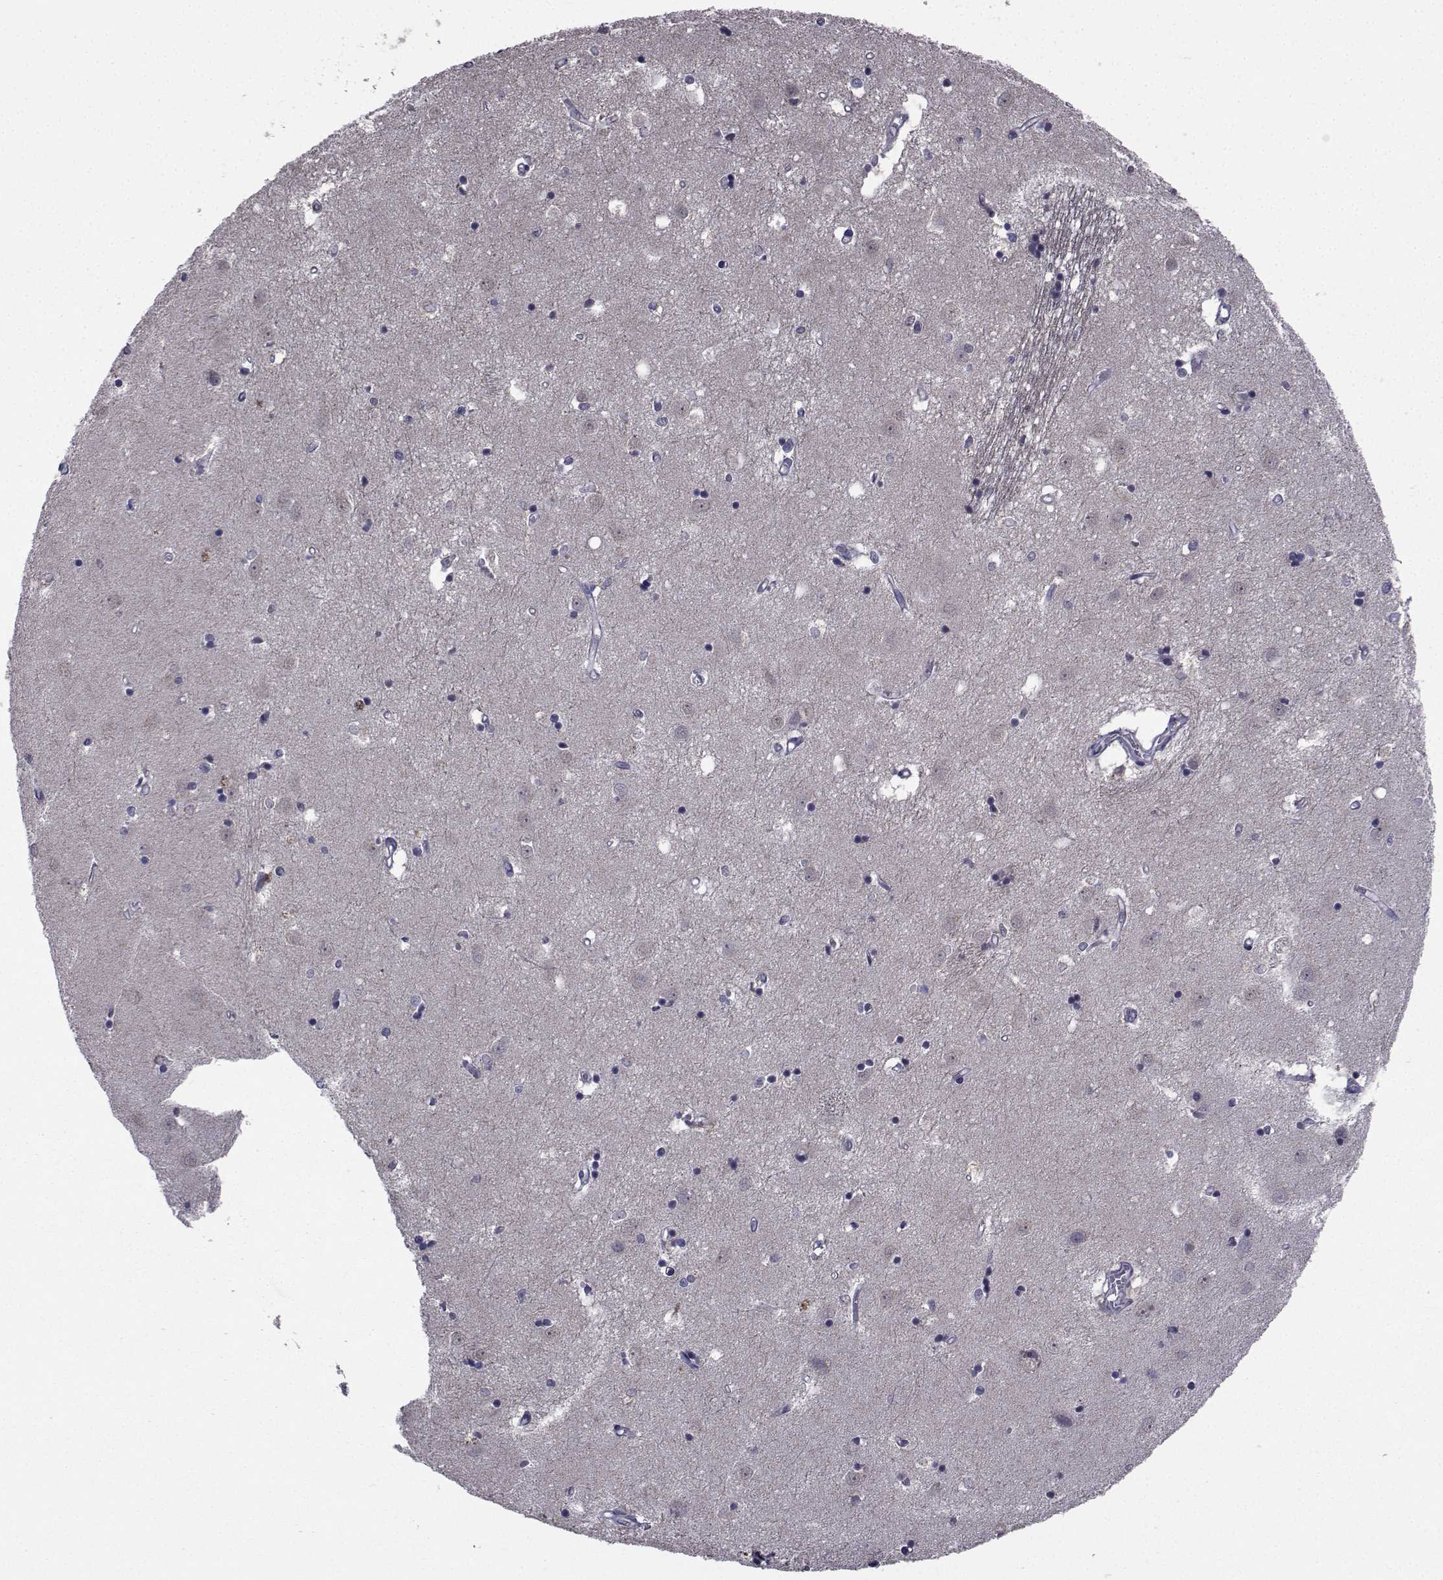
{"staining": {"intensity": "negative", "quantity": "none", "location": "none"}, "tissue": "caudate", "cell_type": "Glial cells", "image_type": "normal", "snomed": [{"axis": "morphology", "description": "Normal tissue, NOS"}, {"axis": "topography", "description": "Lateral ventricle wall"}], "caption": "This micrograph is of unremarkable caudate stained with immunohistochemistry (IHC) to label a protein in brown with the nuclei are counter-stained blue. There is no staining in glial cells.", "gene": "CYP2S1", "patient": {"sex": "male", "age": 54}}